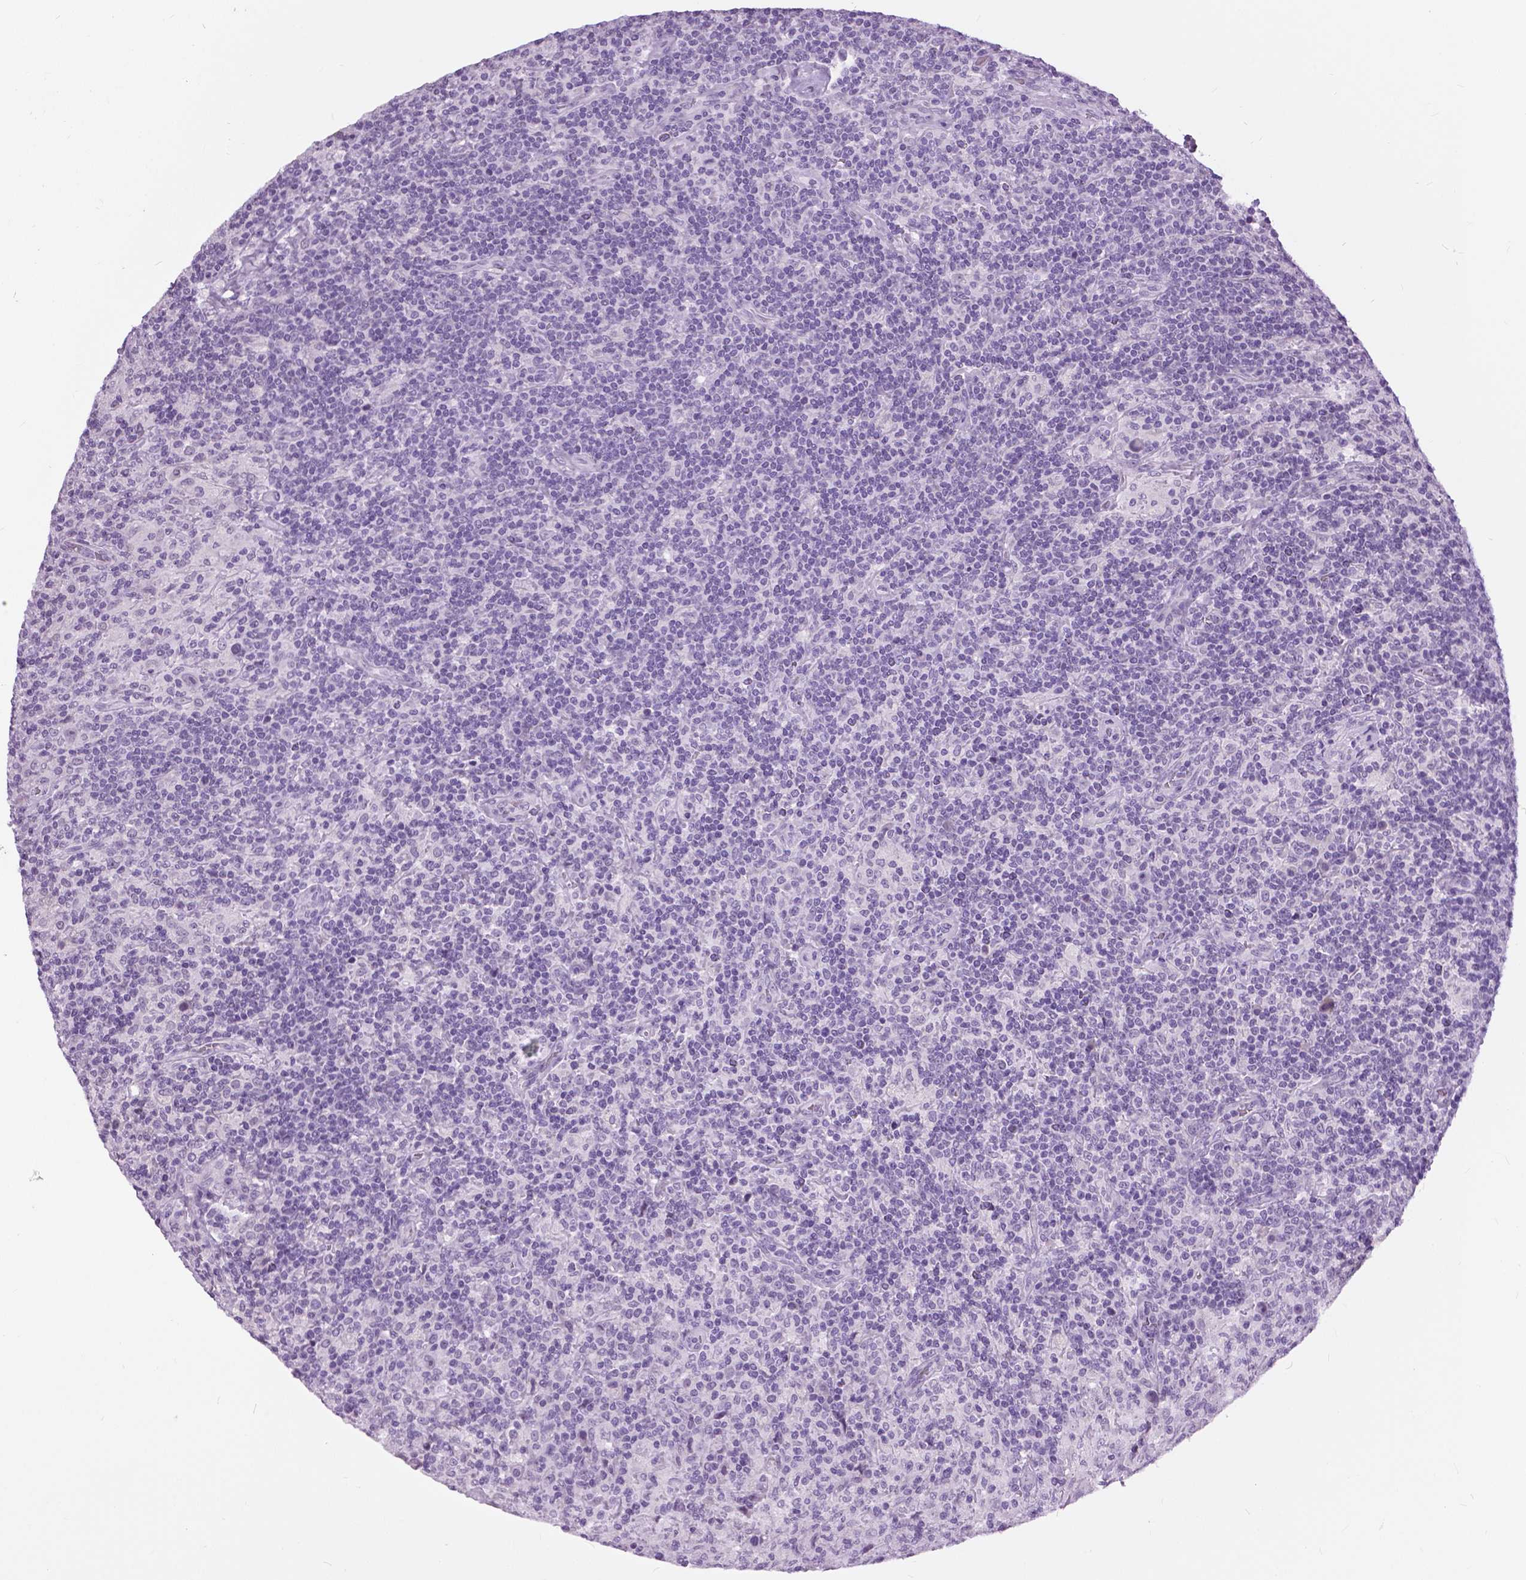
{"staining": {"intensity": "negative", "quantity": "none", "location": "none"}, "tissue": "lymphoma", "cell_type": "Tumor cells", "image_type": "cancer", "snomed": [{"axis": "morphology", "description": "Hodgkin's disease, NOS"}, {"axis": "topography", "description": "Lymph node"}], "caption": "Histopathology image shows no protein positivity in tumor cells of Hodgkin's disease tissue. Nuclei are stained in blue.", "gene": "MYOM1", "patient": {"sex": "male", "age": 70}}